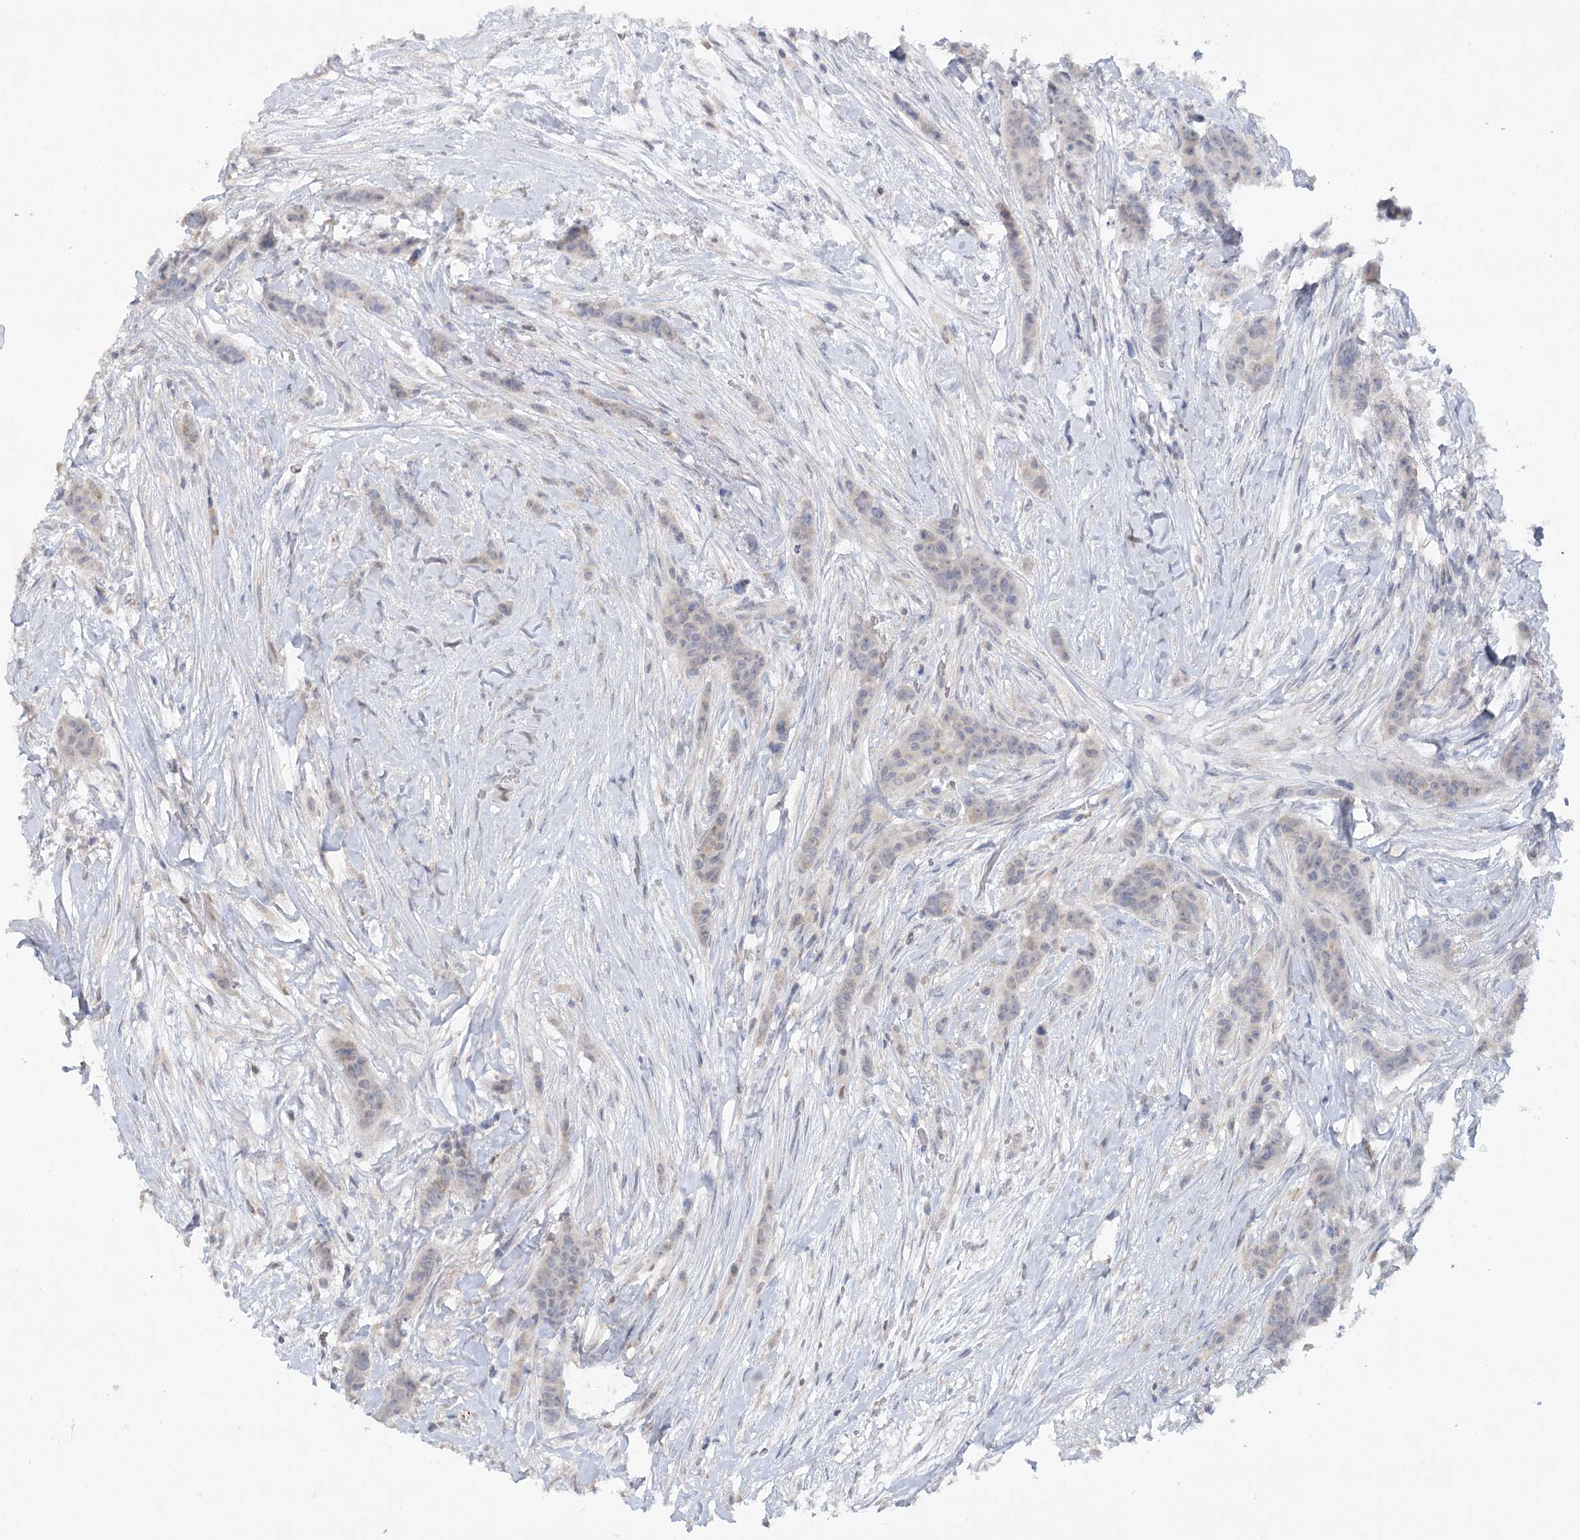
{"staining": {"intensity": "negative", "quantity": "none", "location": "none"}, "tissue": "breast cancer", "cell_type": "Tumor cells", "image_type": "cancer", "snomed": [{"axis": "morphology", "description": "Duct carcinoma"}, {"axis": "topography", "description": "Breast"}], "caption": "This is an immunohistochemistry (IHC) photomicrograph of human breast cancer. There is no staining in tumor cells.", "gene": "TRAF3IP1", "patient": {"sex": "female", "age": 40}}